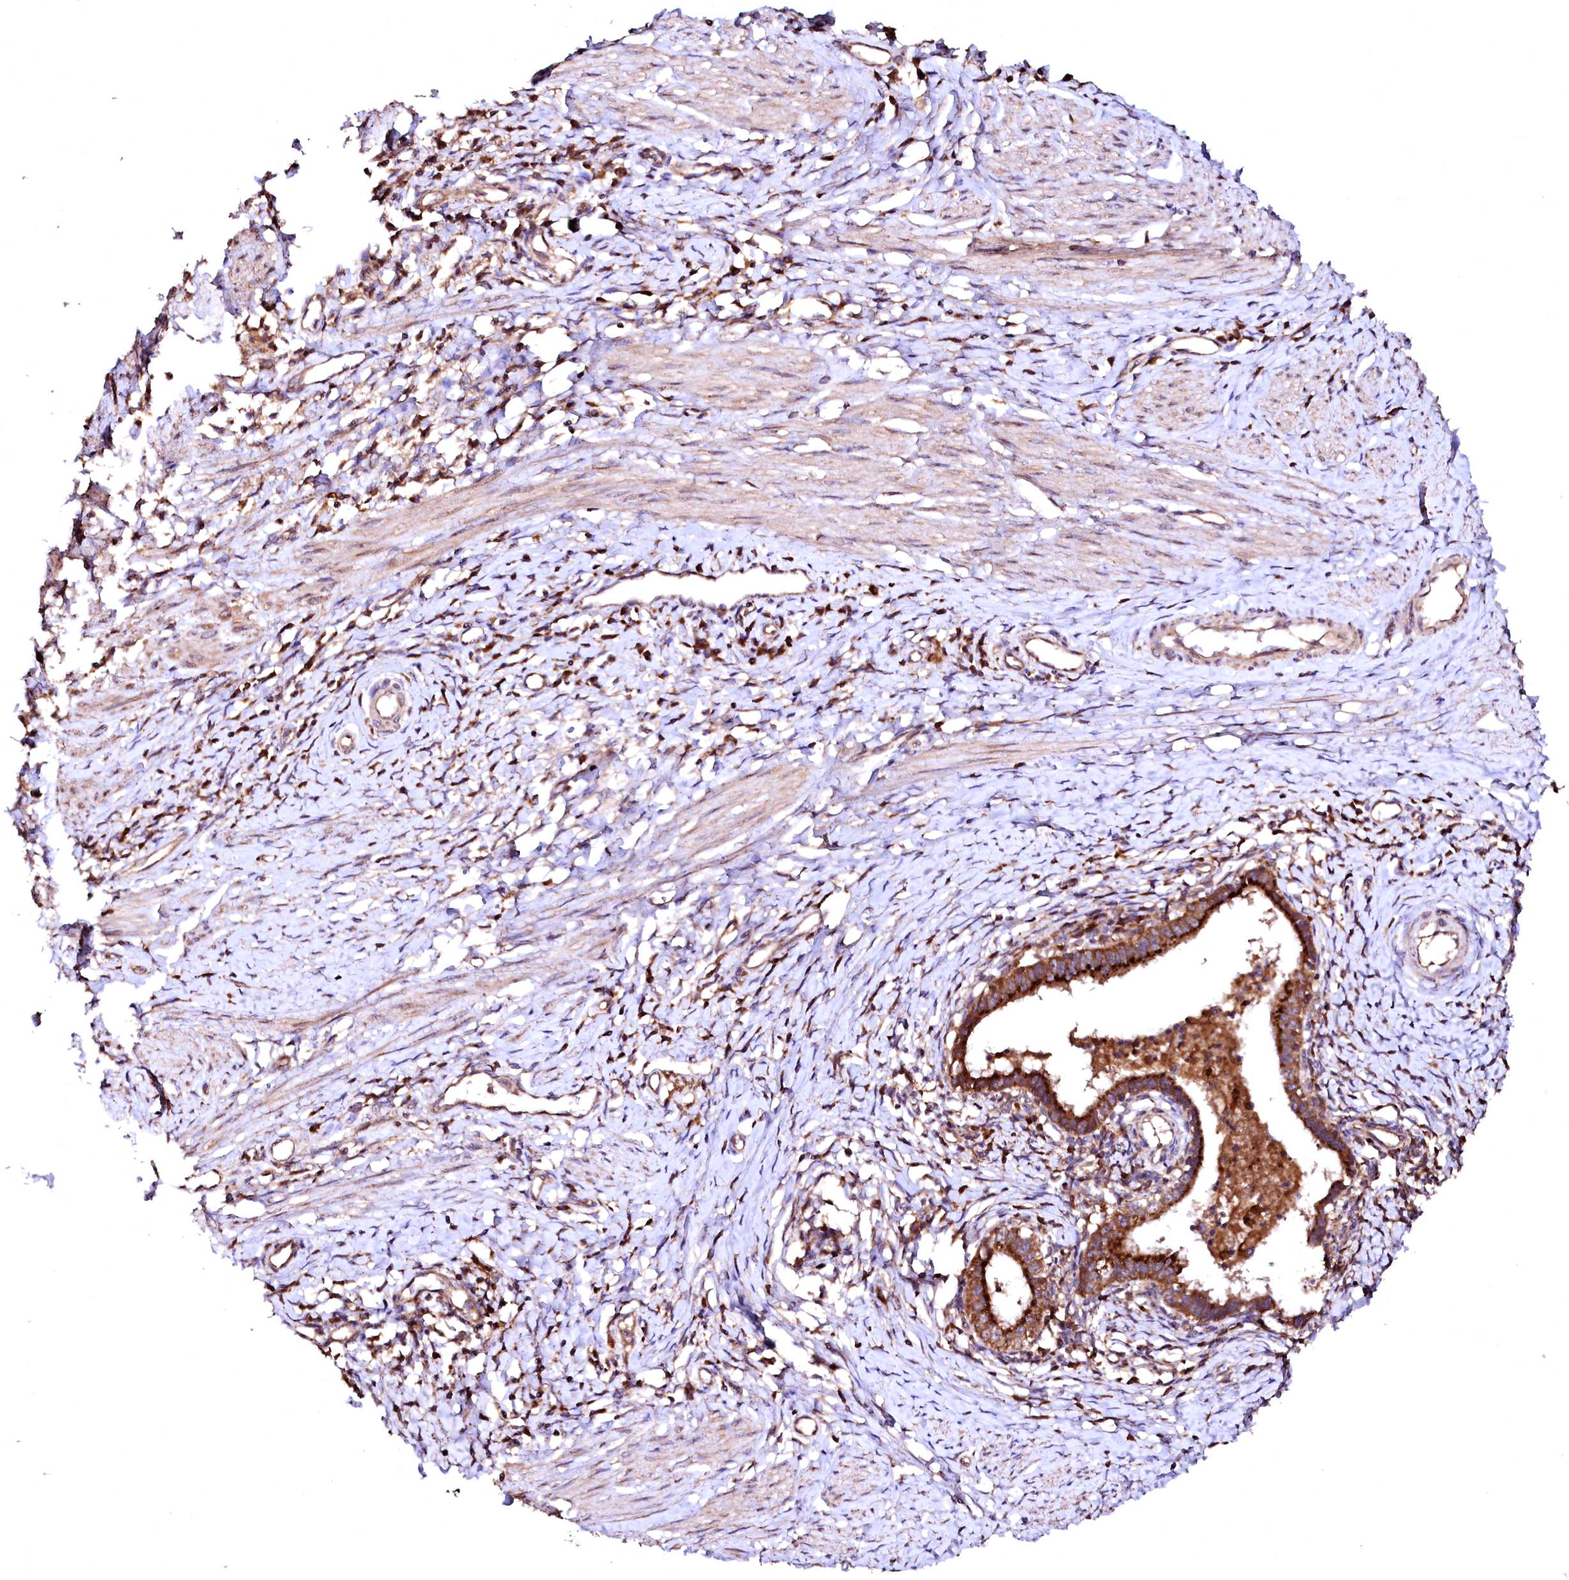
{"staining": {"intensity": "strong", "quantity": ">75%", "location": "cytoplasmic/membranous"}, "tissue": "cervical cancer", "cell_type": "Tumor cells", "image_type": "cancer", "snomed": [{"axis": "morphology", "description": "Adenocarcinoma, NOS"}, {"axis": "topography", "description": "Cervix"}], "caption": "The photomicrograph exhibits a brown stain indicating the presence of a protein in the cytoplasmic/membranous of tumor cells in adenocarcinoma (cervical).", "gene": "ST3GAL1", "patient": {"sex": "female", "age": 36}}